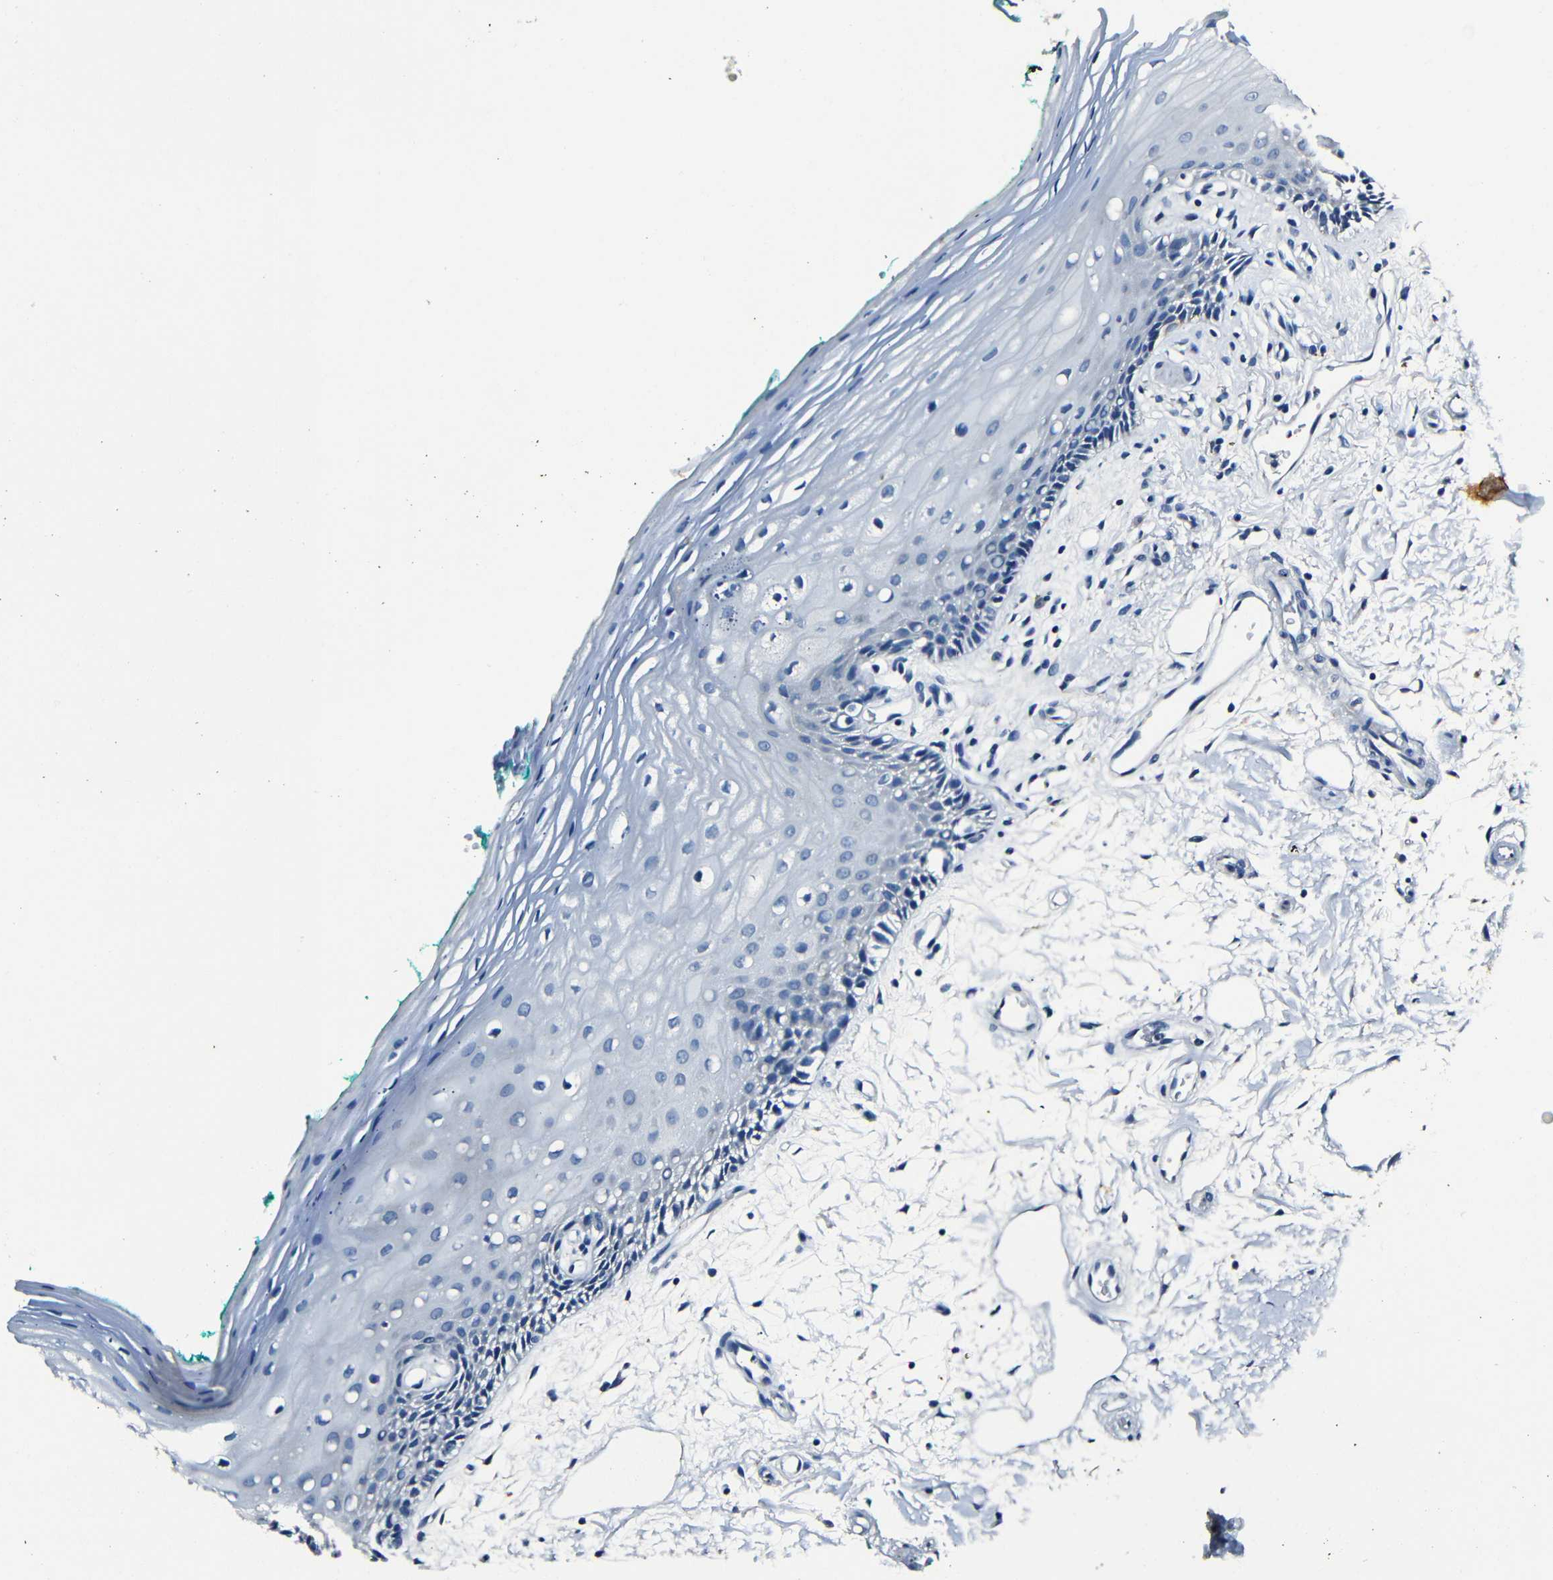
{"staining": {"intensity": "negative", "quantity": "none", "location": "none"}, "tissue": "oral mucosa", "cell_type": "Squamous epithelial cells", "image_type": "normal", "snomed": [{"axis": "morphology", "description": "Normal tissue, NOS"}, {"axis": "topography", "description": "Skeletal muscle"}, {"axis": "topography", "description": "Oral tissue"}, {"axis": "topography", "description": "Peripheral nerve tissue"}], "caption": "High power microscopy micrograph of an IHC photomicrograph of benign oral mucosa, revealing no significant expression in squamous epithelial cells.", "gene": "NCMAP", "patient": {"sex": "female", "age": 84}}